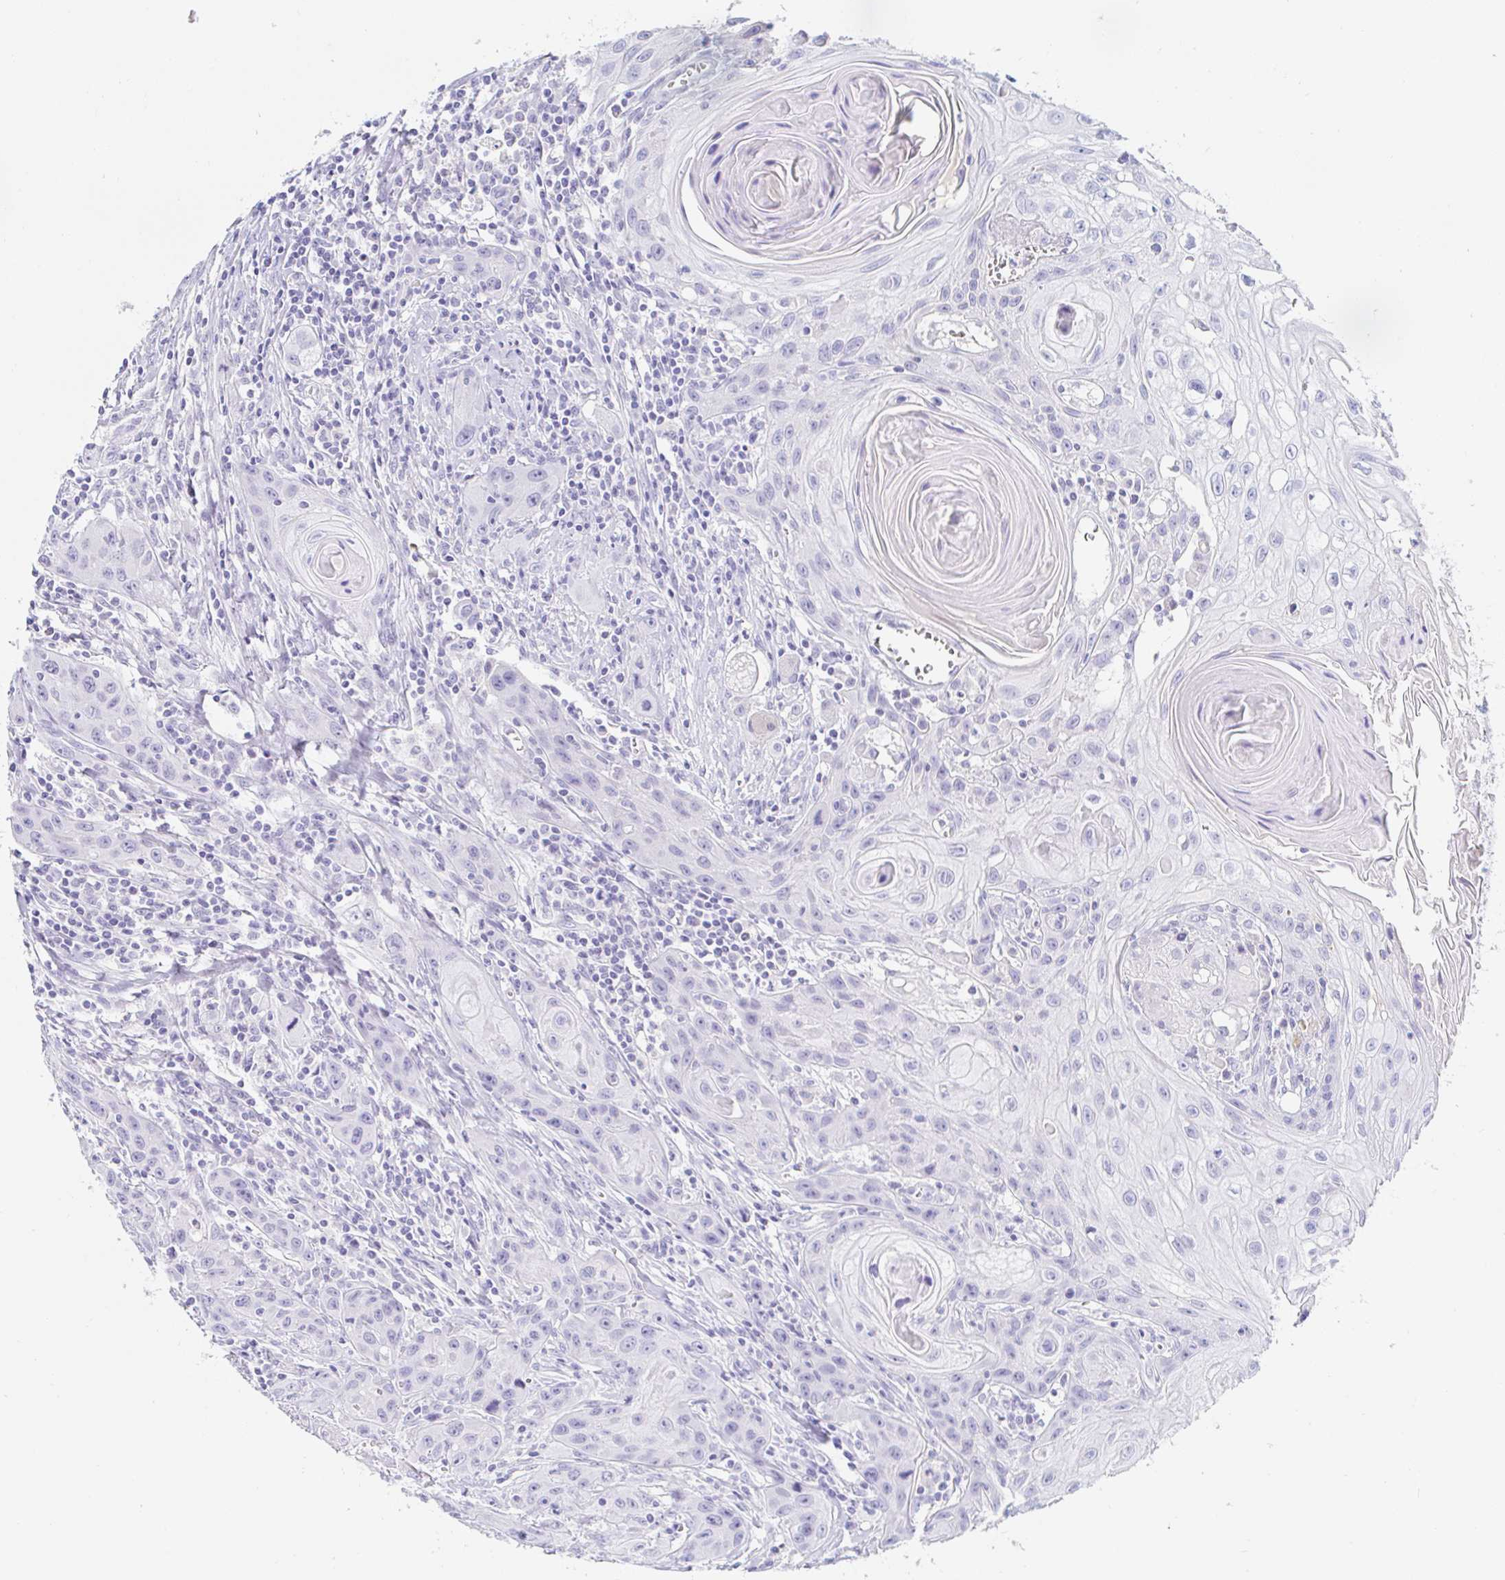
{"staining": {"intensity": "negative", "quantity": "none", "location": "none"}, "tissue": "head and neck cancer", "cell_type": "Tumor cells", "image_type": "cancer", "snomed": [{"axis": "morphology", "description": "Squamous cell carcinoma, NOS"}, {"axis": "topography", "description": "Oral tissue"}, {"axis": "topography", "description": "Head-Neck"}], "caption": "Tumor cells show no significant expression in head and neck cancer (squamous cell carcinoma). (DAB (3,3'-diaminobenzidine) immunohistochemistry (IHC) with hematoxylin counter stain).", "gene": "TEX44", "patient": {"sex": "male", "age": 58}}